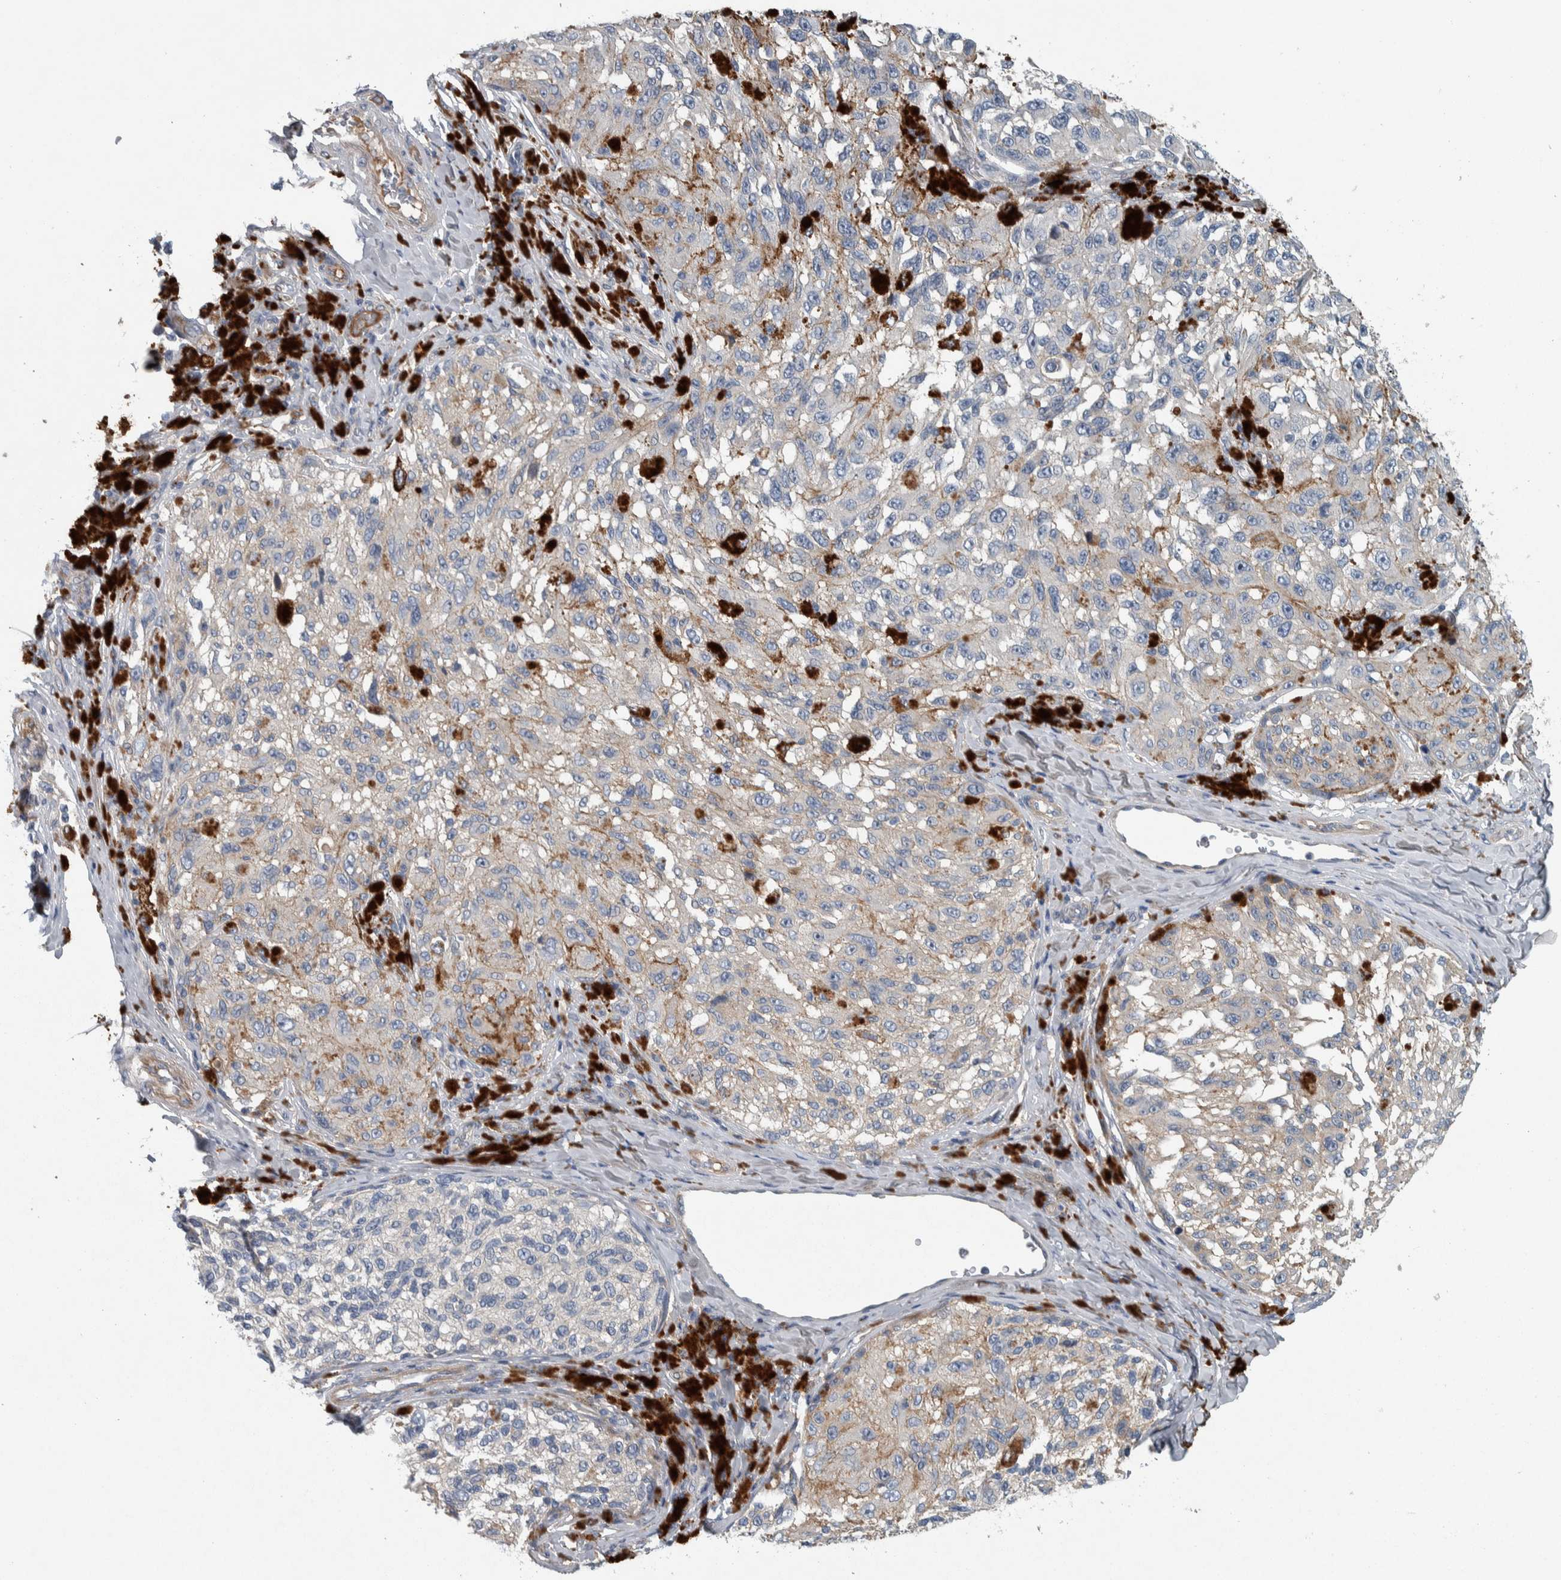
{"staining": {"intensity": "negative", "quantity": "none", "location": "none"}, "tissue": "melanoma", "cell_type": "Tumor cells", "image_type": "cancer", "snomed": [{"axis": "morphology", "description": "Malignant melanoma, NOS"}, {"axis": "topography", "description": "Skin"}], "caption": "Immunohistochemical staining of melanoma shows no significant staining in tumor cells.", "gene": "SERPINC1", "patient": {"sex": "female", "age": 73}}